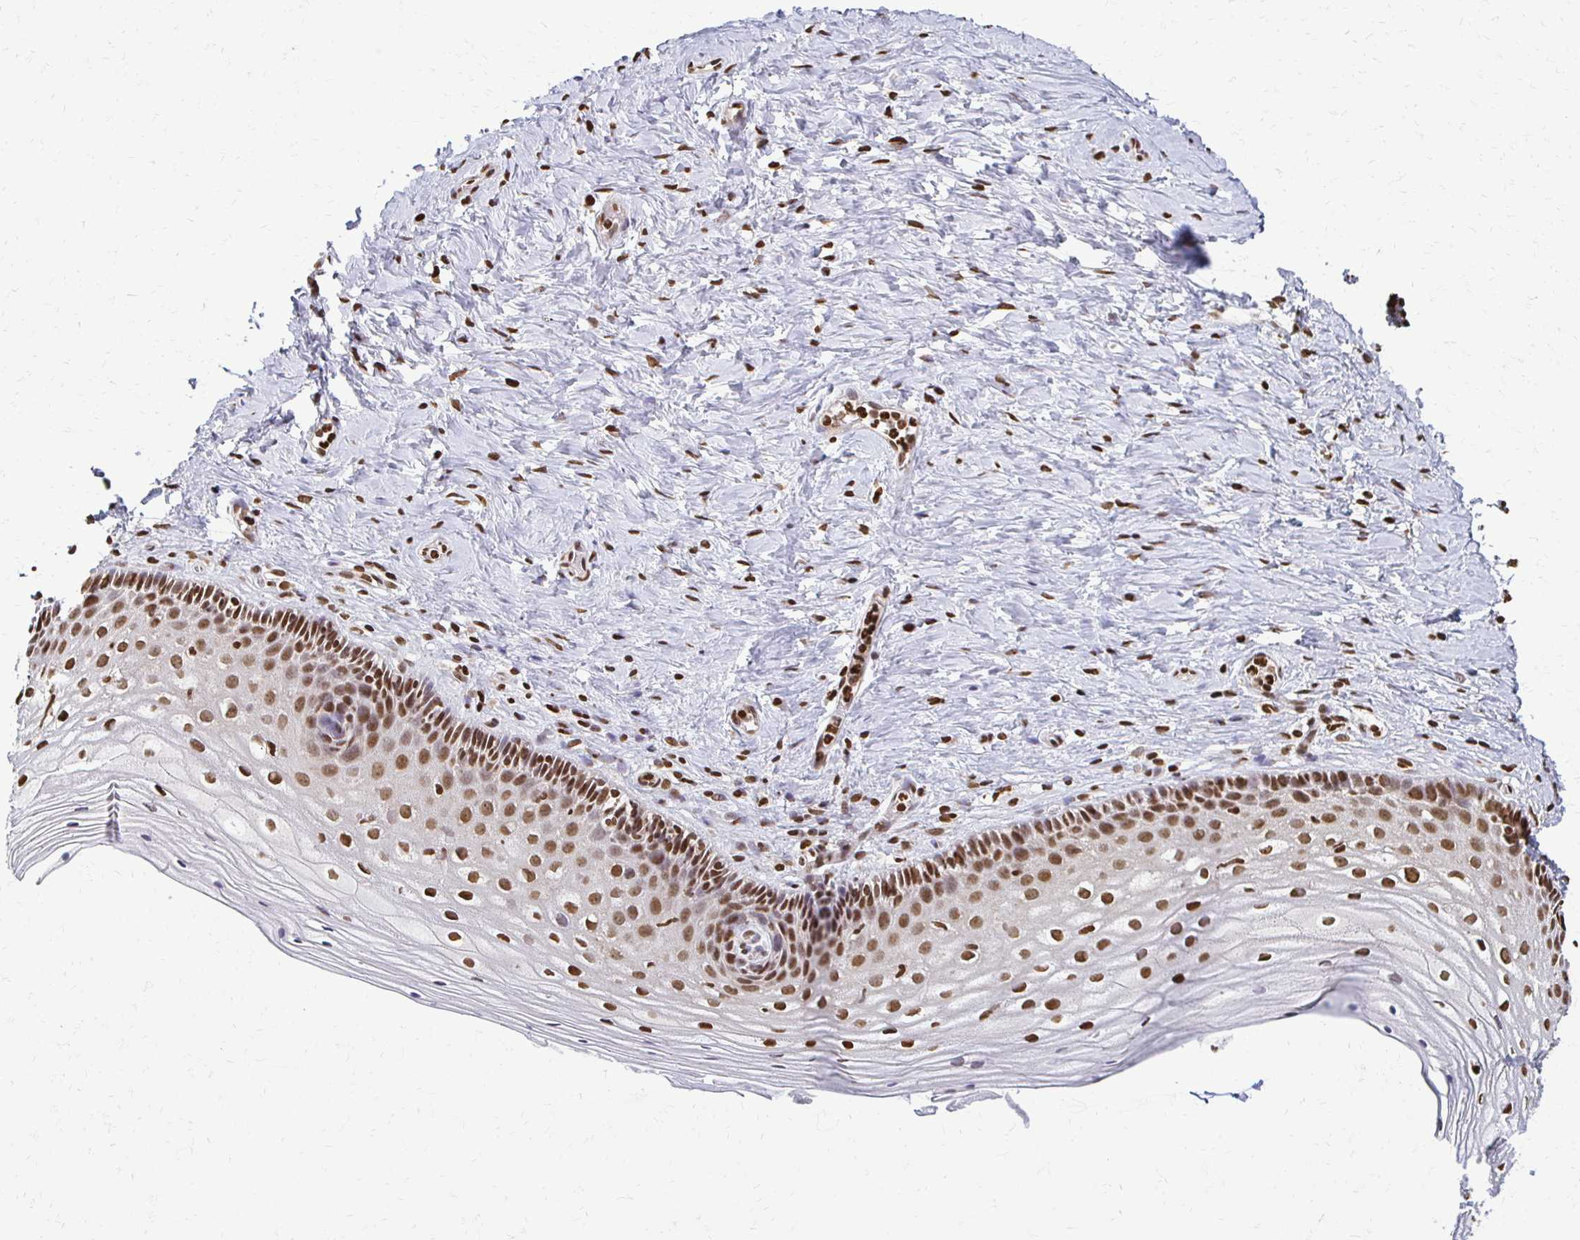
{"staining": {"intensity": "moderate", "quantity": ">75%", "location": "nuclear"}, "tissue": "vagina", "cell_type": "Squamous epithelial cells", "image_type": "normal", "snomed": [{"axis": "morphology", "description": "Normal tissue, NOS"}, {"axis": "topography", "description": "Vagina"}], "caption": "This photomicrograph reveals immunohistochemistry (IHC) staining of unremarkable human vagina, with medium moderate nuclear staining in approximately >75% of squamous epithelial cells.", "gene": "HOXA9", "patient": {"sex": "female", "age": 45}}